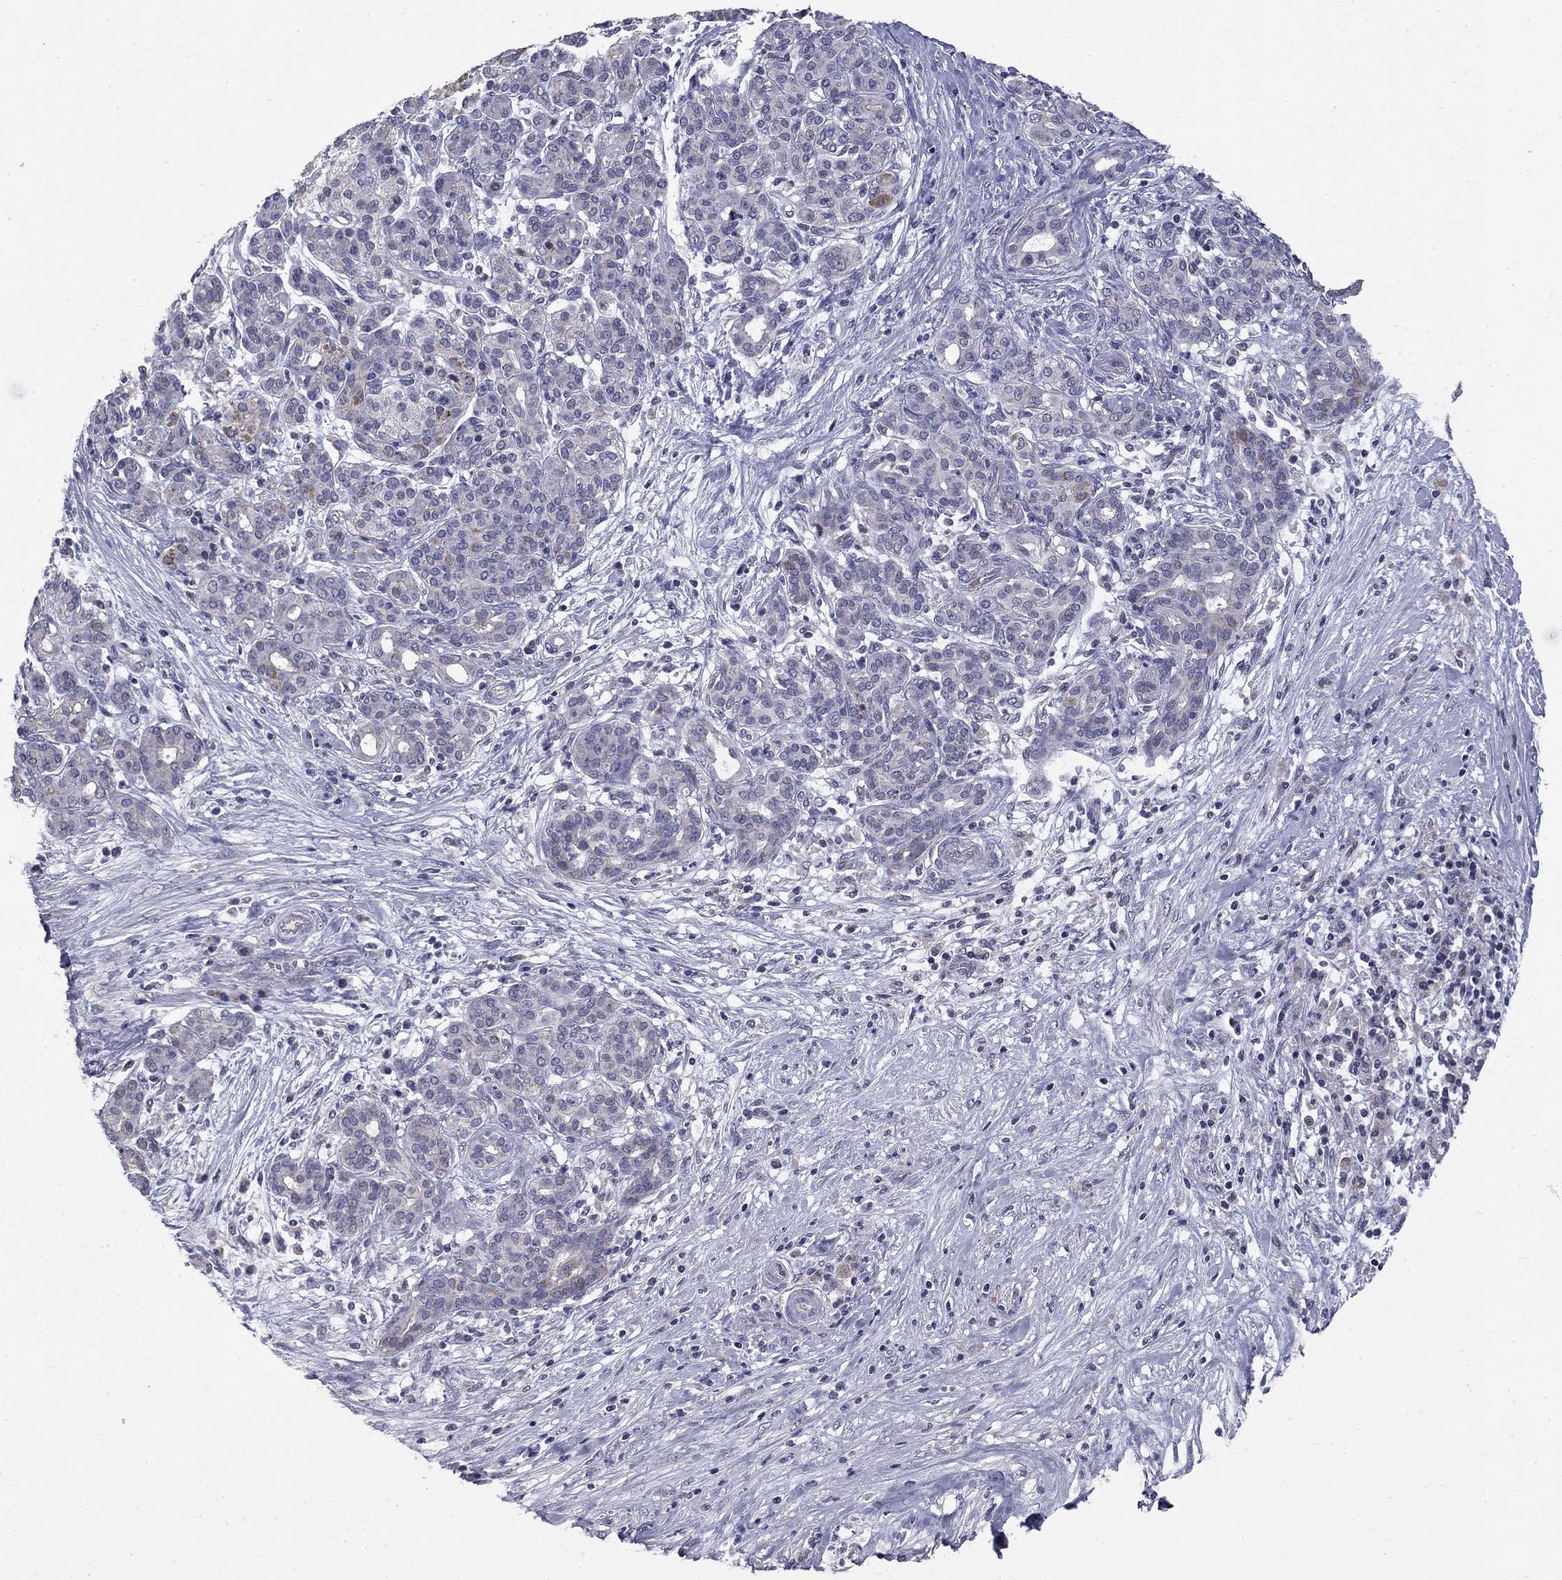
{"staining": {"intensity": "moderate", "quantity": "<25%", "location": "cytoplasmic/membranous"}, "tissue": "pancreatic cancer", "cell_type": "Tumor cells", "image_type": "cancer", "snomed": [{"axis": "morphology", "description": "Adenocarcinoma, NOS"}, {"axis": "topography", "description": "Pancreas"}], "caption": "Immunohistochemistry micrograph of human pancreatic cancer (adenocarcinoma) stained for a protein (brown), which exhibits low levels of moderate cytoplasmic/membranous positivity in about <25% of tumor cells.", "gene": "HTR4", "patient": {"sex": "male", "age": 44}}